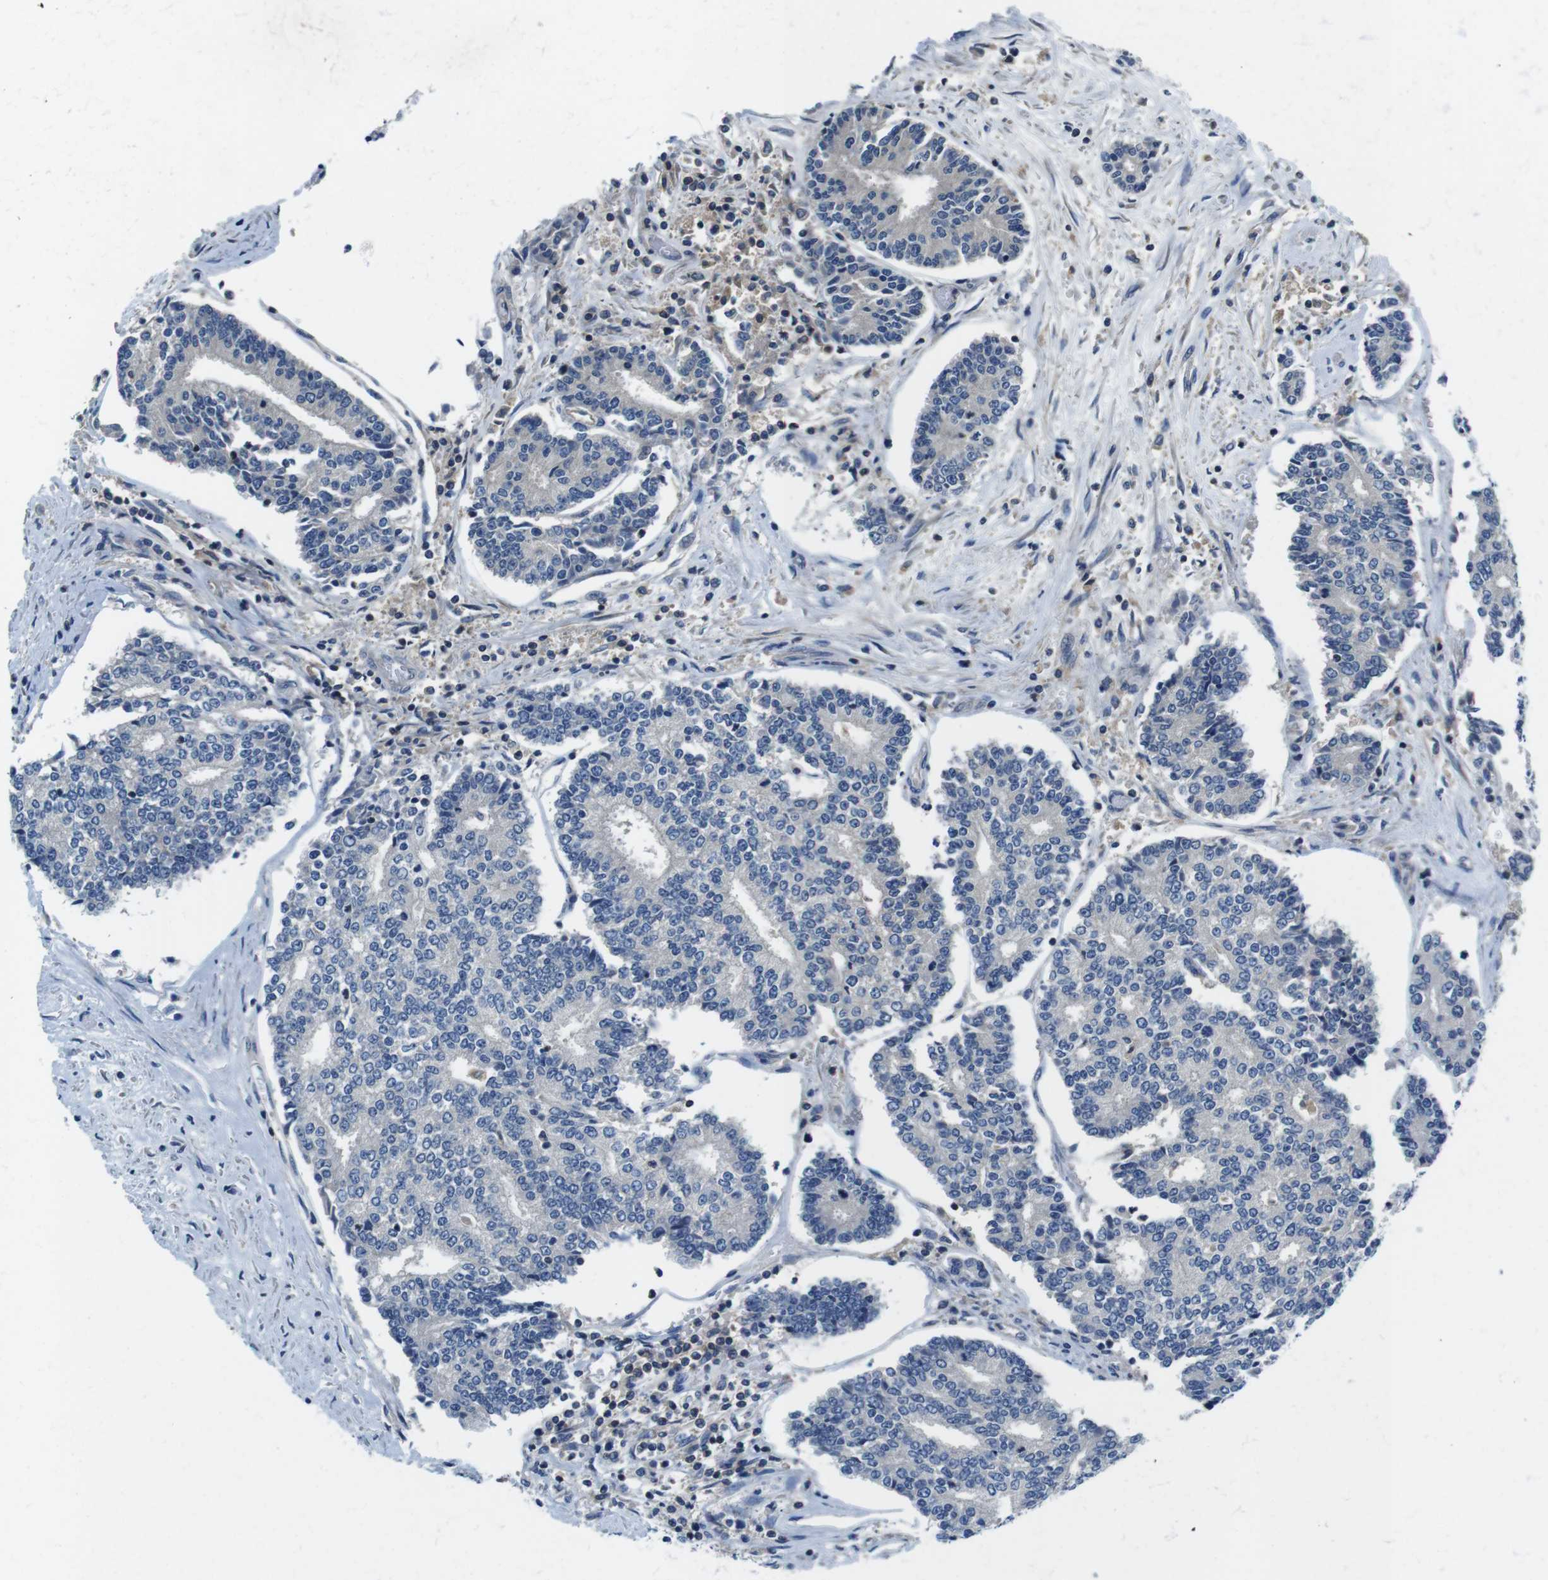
{"staining": {"intensity": "negative", "quantity": "none", "location": "none"}, "tissue": "prostate cancer", "cell_type": "Tumor cells", "image_type": "cancer", "snomed": [{"axis": "morphology", "description": "Normal tissue, NOS"}, {"axis": "morphology", "description": "Adenocarcinoma, High grade"}, {"axis": "topography", "description": "Prostate"}, {"axis": "topography", "description": "Seminal veicle"}], "caption": "Tumor cells show no significant protein positivity in prostate cancer.", "gene": "PIK3CD", "patient": {"sex": "male", "age": 55}}